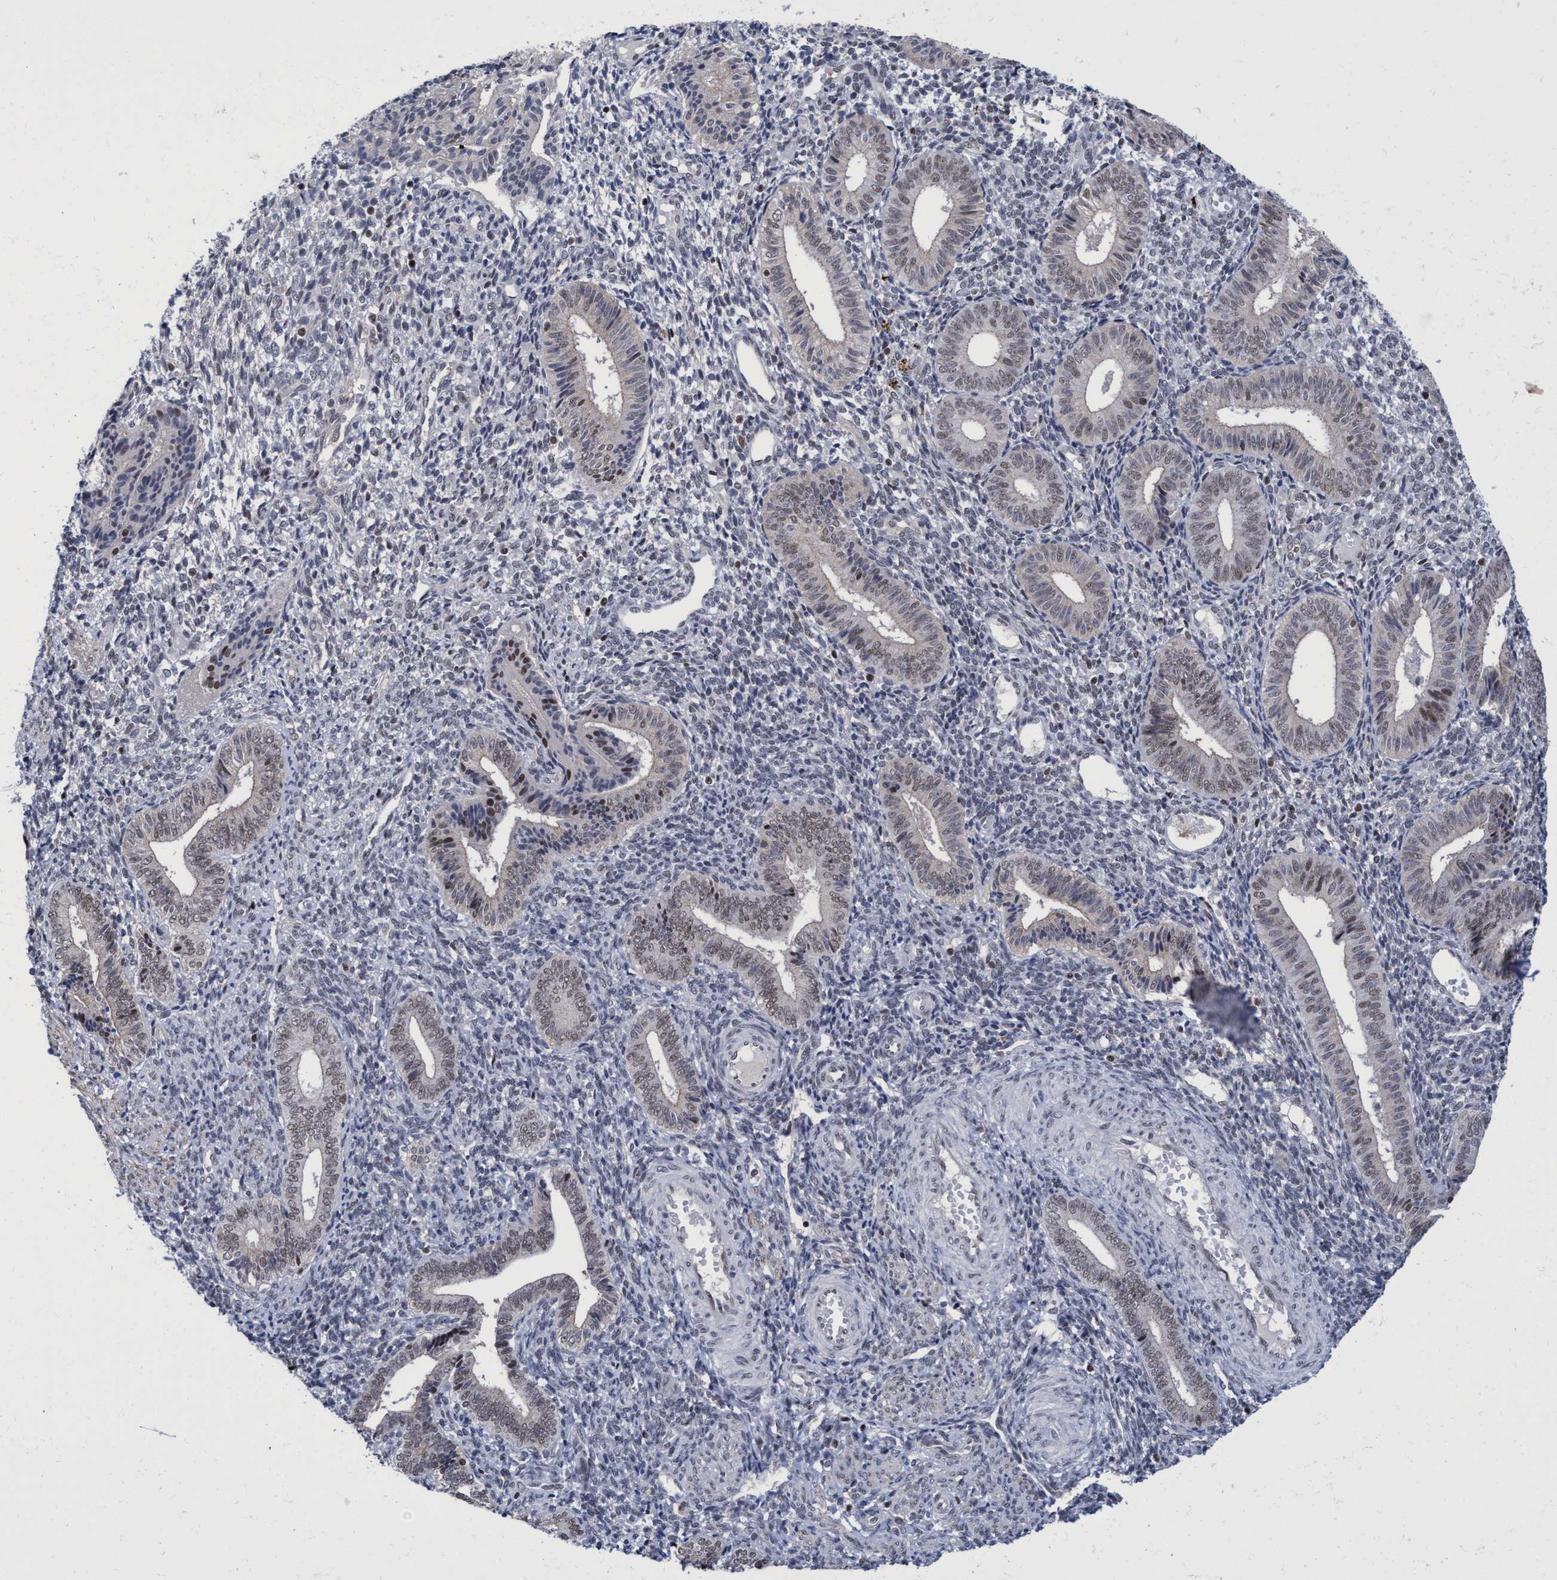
{"staining": {"intensity": "negative", "quantity": "none", "location": "none"}, "tissue": "endometrium", "cell_type": "Cells in endometrial stroma", "image_type": "normal", "snomed": [{"axis": "morphology", "description": "Normal tissue, NOS"}, {"axis": "topography", "description": "Uterus"}, {"axis": "topography", "description": "Endometrium"}], "caption": "Protein analysis of benign endometrium demonstrates no significant positivity in cells in endometrial stroma. (Immunohistochemistry, brightfield microscopy, high magnification).", "gene": "C9orf78", "patient": {"sex": "female", "age": 33}}